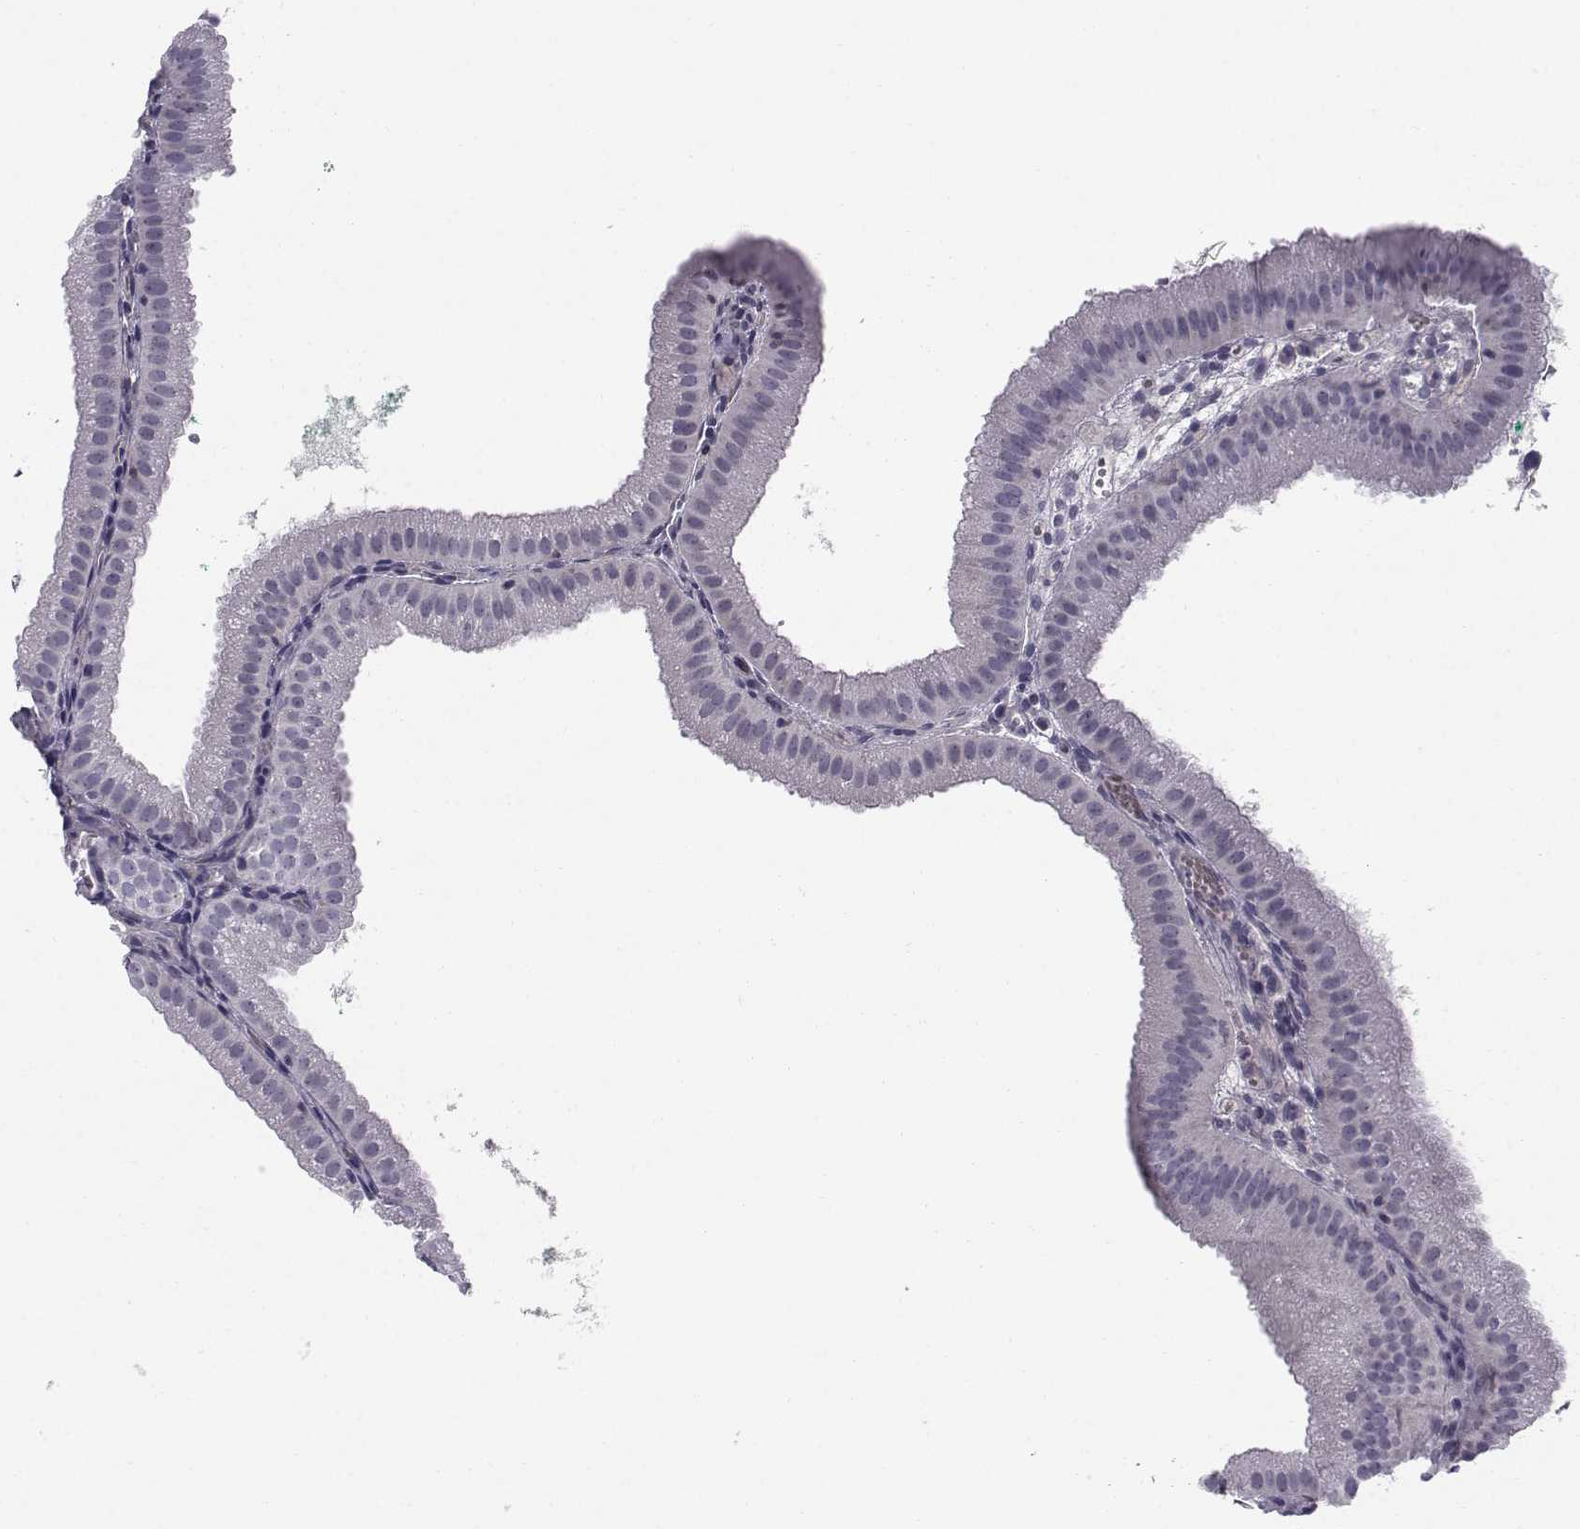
{"staining": {"intensity": "negative", "quantity": "none", "location": "none"}, "tissue": "gallbladder", "cell_type": "Glandular cells", "image_type": "normal", "snomed": [{"axis": "morphology", "description": "Normal tissue, NOS"}, {"axis": "topography", "description": "Gallbladder"}], "caption": "Immunohistochemistry (IHC) micrograph of benign gallbladder: human gallbladder stained with DAB (3,3'-diaminobenzidine) shows no significant protein staining in glandular cells.", "gene": "SPDYE4", "patient": {"sex": "male", "age": 67}}